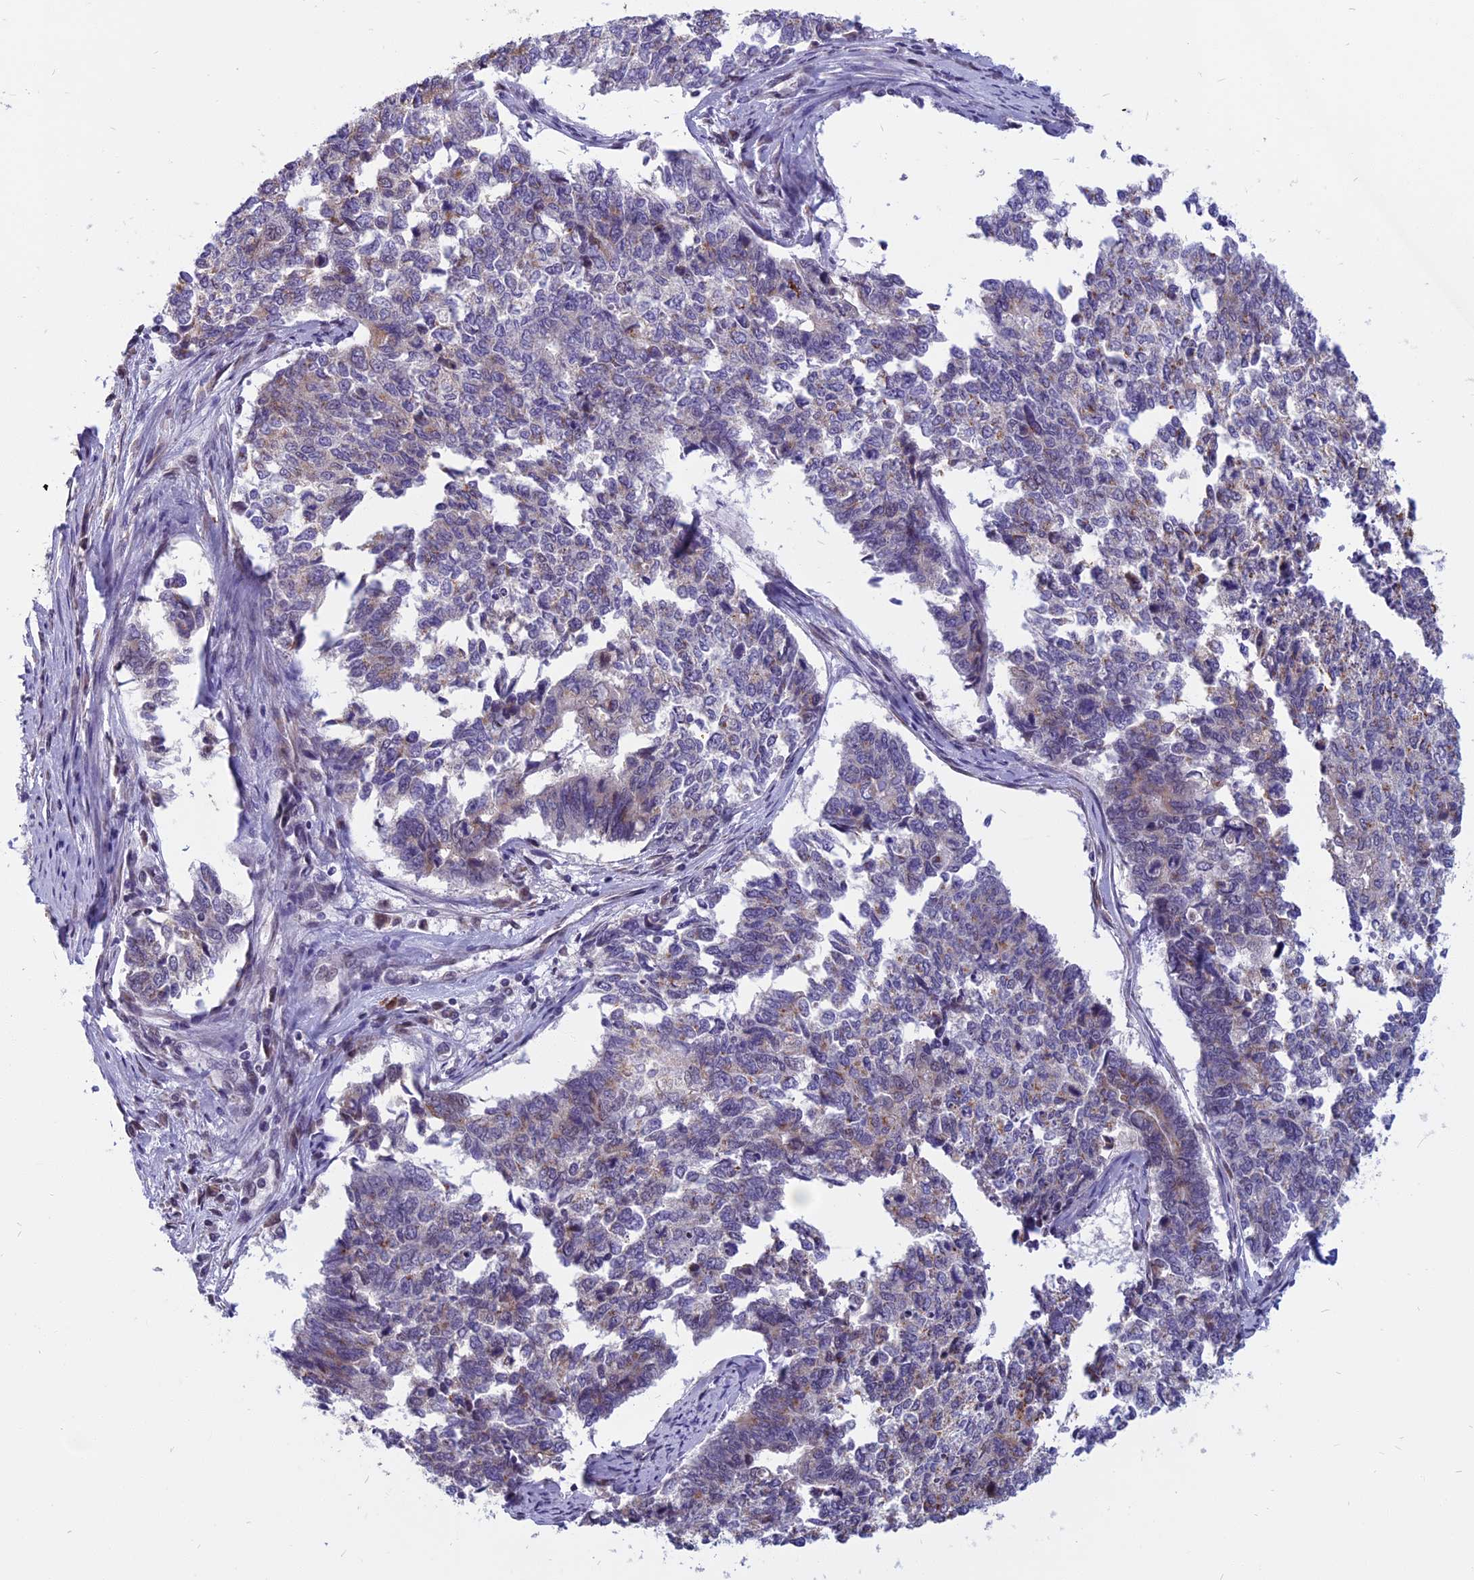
{"staining": {"intensity": "negative", "quantity": "none", "location": "none"}, "tissue": "cervical cancer", "cell_type": "Tumor cells", "image_type": "cancer", "snomed": [{"axis": "morphology", "description": "Squamous cell carcinoma, NOS"}, {"axis": "topography", "description": "Cervix"}], "caption": "Histopathology image shows no significant protein staining in tumor cells of cervical cancer.", "gene": "CCDC113", "patient": {"sex": "female", "age": 63}}